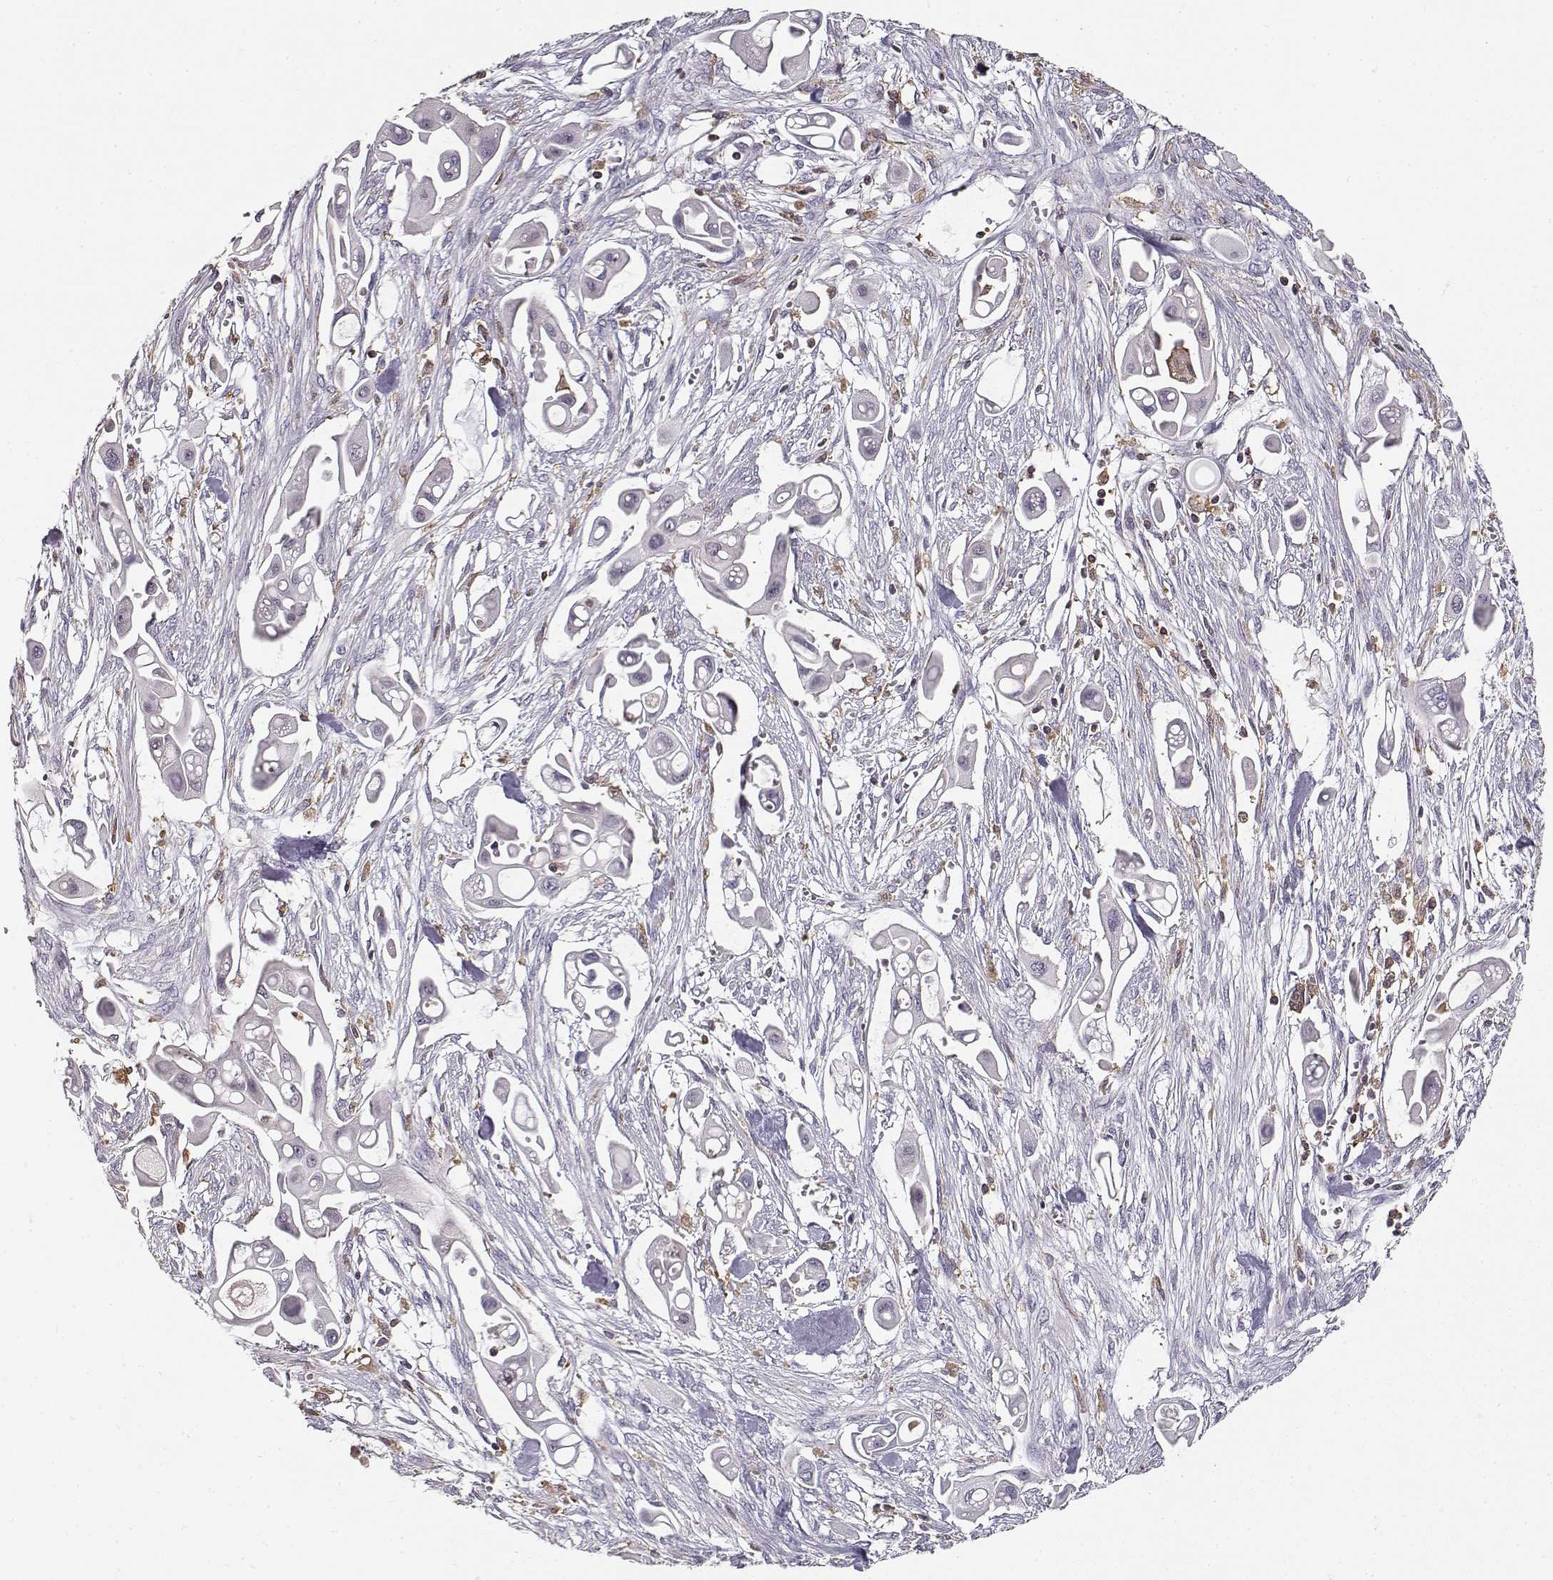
{"staining": {"intensity": "negative", "quantity": "none", "location": "none"}, "tissue": "pancreatic cancer", "cell_type": "Tumor cells", "image_type": "cancer", "snomed": [{"axis": "morphology", "description": "Adenocarcinoma, NOS"}, {"axis": "topography", "description": "Pancreas"}], "caption": "Tumor cells are negative for brown protein staining in pancreatic adenocarcinoma.", "gene": "VAV1", "patient": {"sex": "male", "age": 50}}